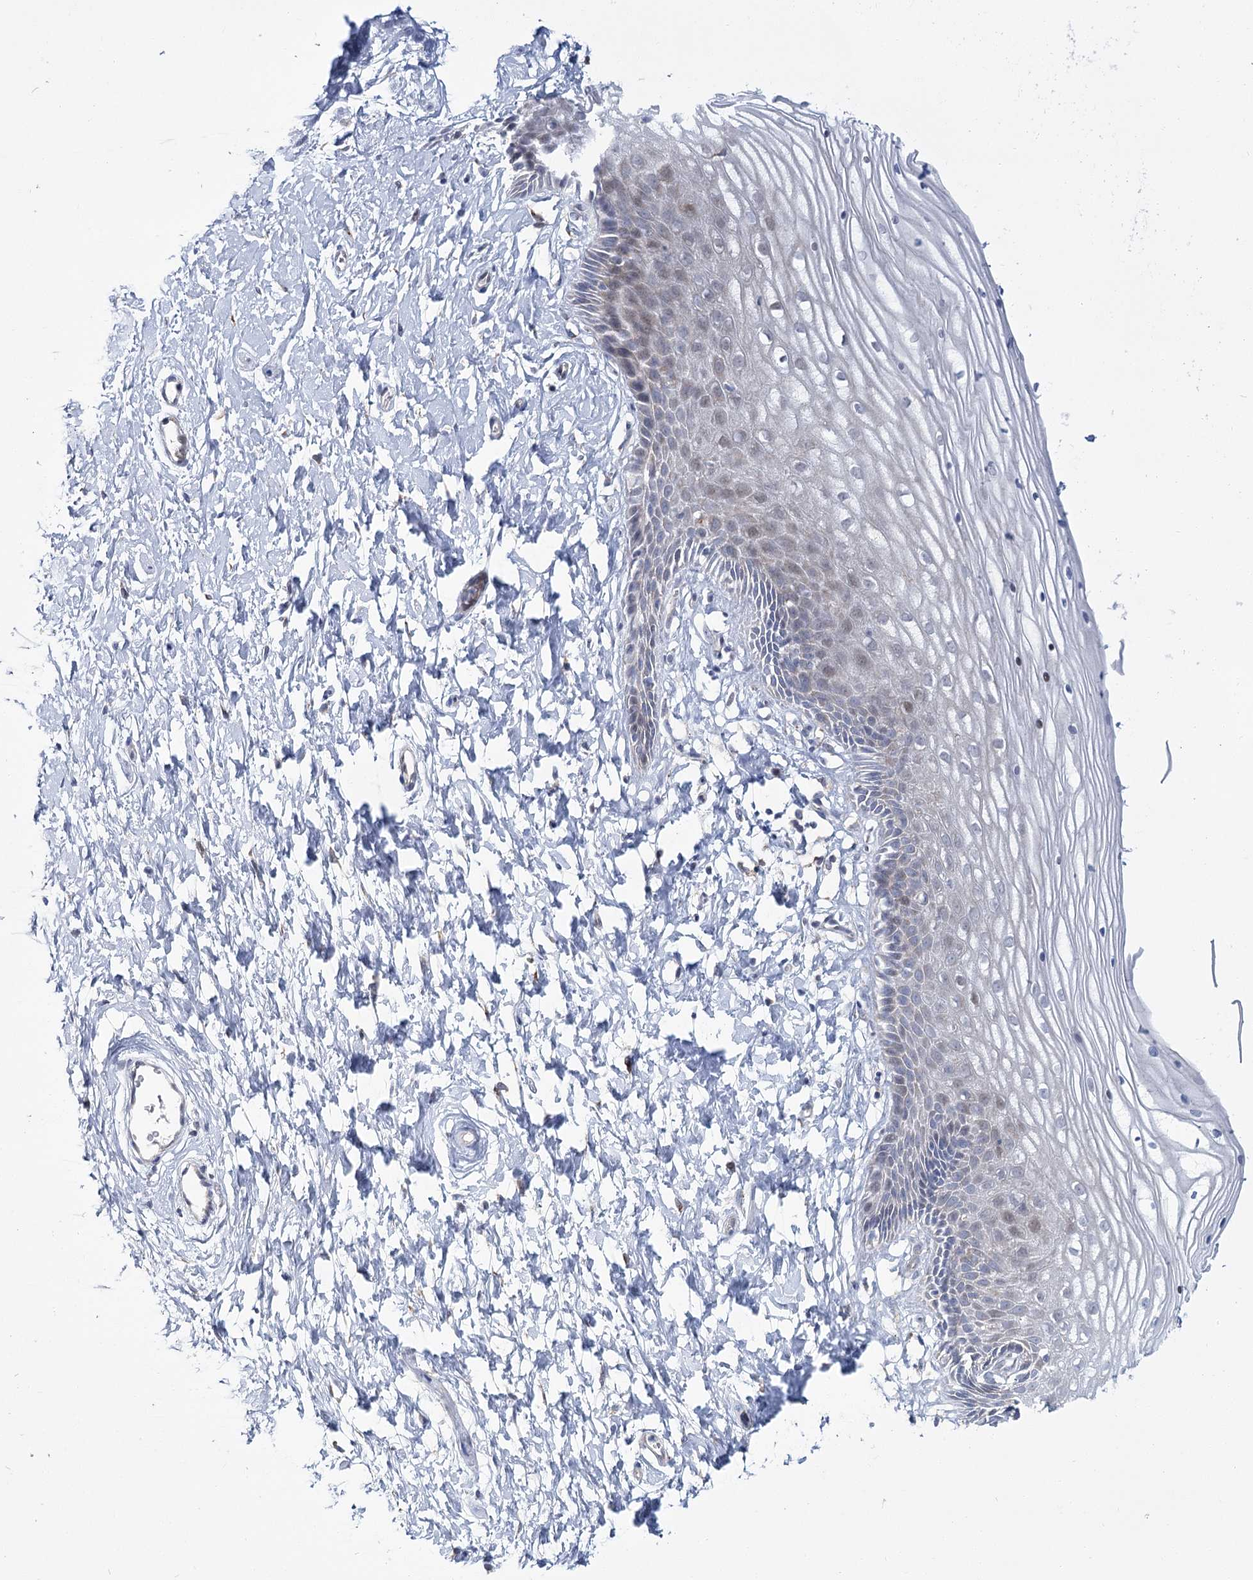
{"staining": {"intensity": "negative", "quantity": "none", "location": "none"}, "tissue": "vagina", "cell_type": "Squamous epithelial cells", "image_type": "normal", "snomed": [{"axis": "morphology", "description": "Normal tissue, NOS"}, {"axis": "topography", "description": "Vagina"}, {"axis": "topography", "description": "Cervix"}], "caption": "This image is of normal vagina stained with immunohistochemistry (IHC) to label a protein in brown with the nuclei are counter-stained blue. There is no positivity in squamous epithelial cells.", "gene": "CPLANE1", "patient": {"sex": "female", "age": 40}}